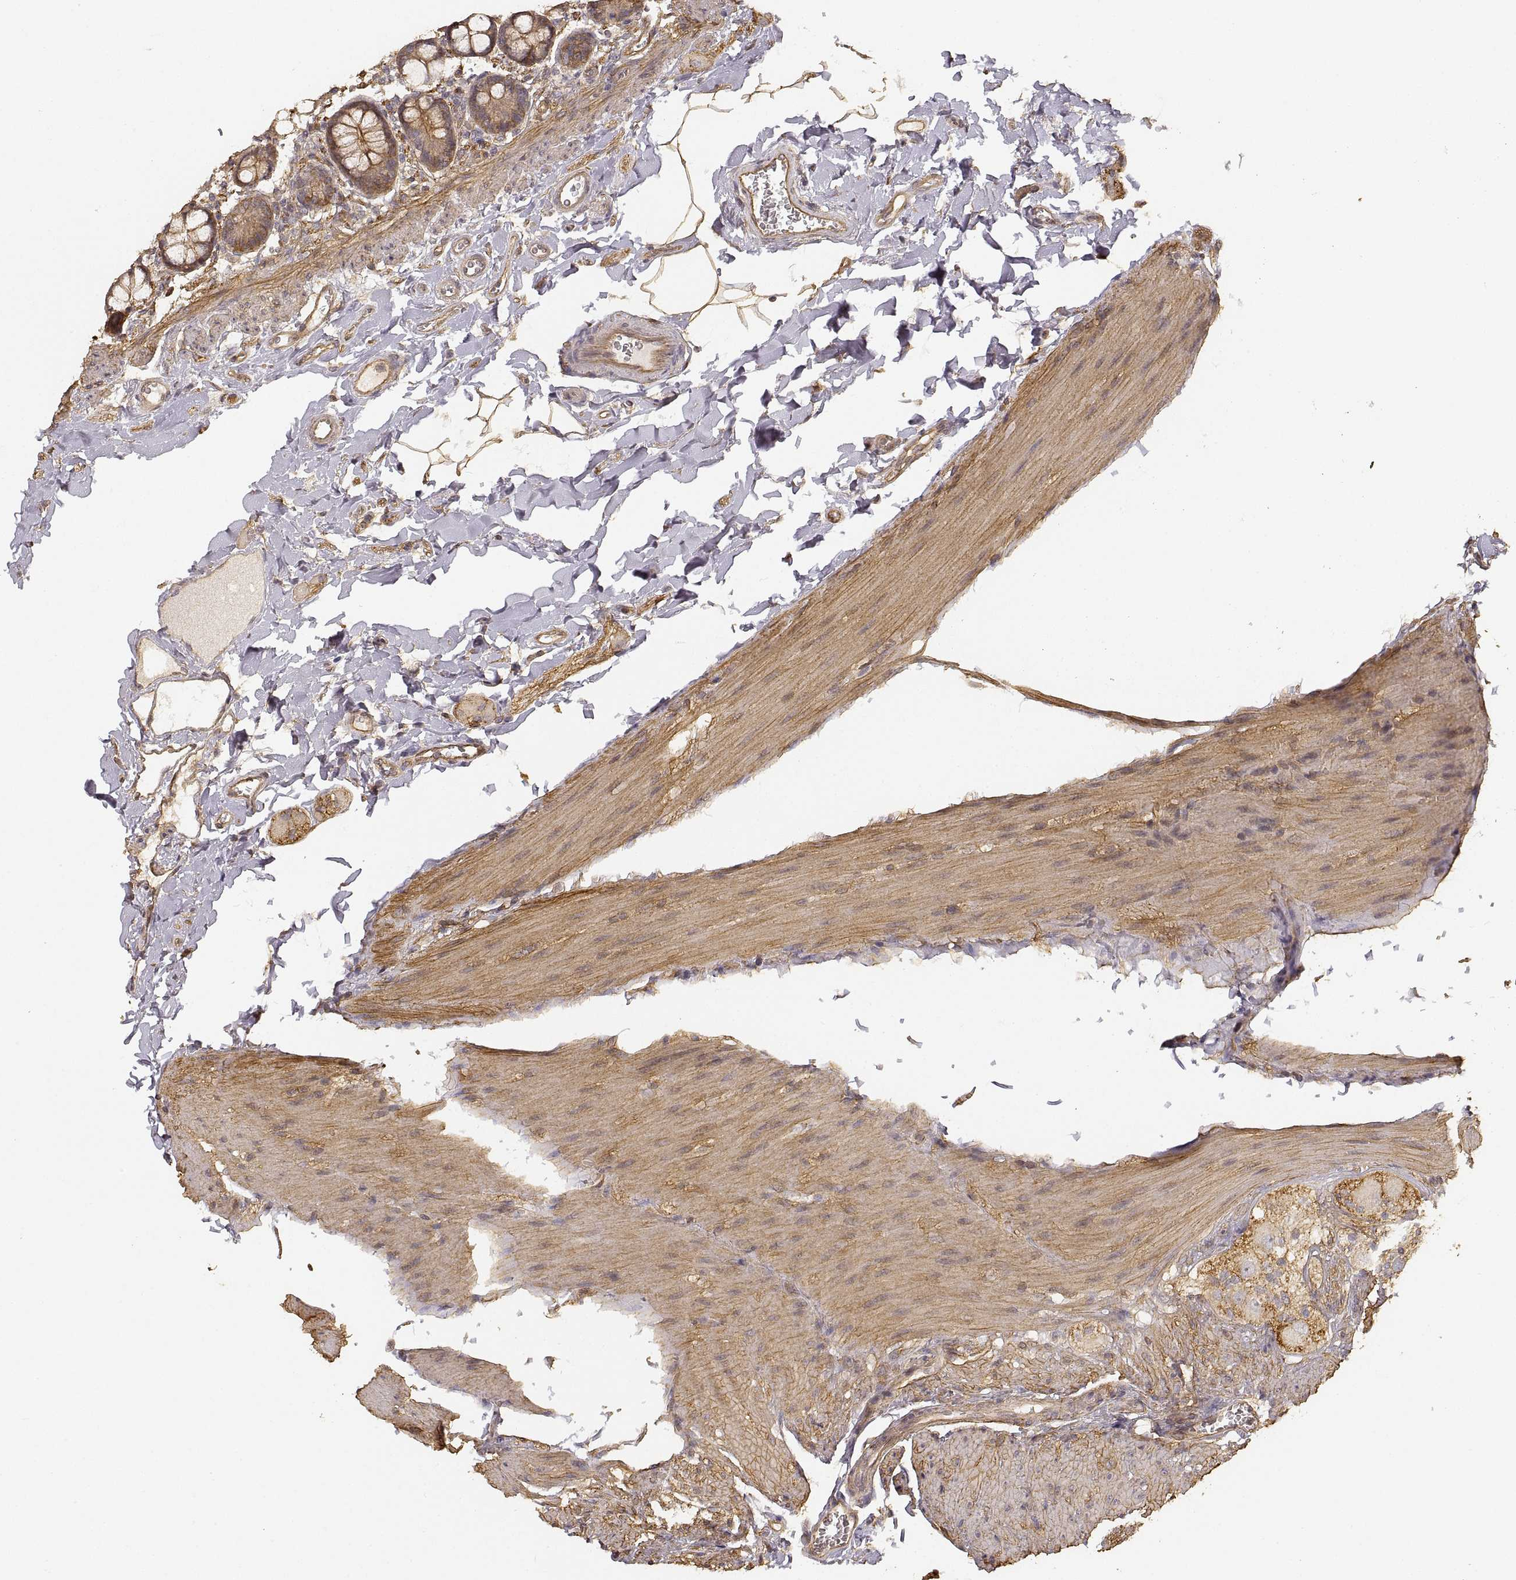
{"staining": {"intensity": "moderate", "quantity": ">75%", "location": "cytoplasmic/membranous"}, "tissue": "small intestine", "cell_type": "Glandular cells", "image_type": "normal", "snomed": [{"axis": "morphology", "description": "Normal tissue, NOS"}, {"axis": "topography", "description": "Small intestine"}], "caption": "Immunohistochemistry image of unremarkable human small intestine stained for a protein (brown), which exhibits medium levels of moderate cytoplasmic/membranous staining in about >75% of glandular cells.", "gene": "LAMA4", "patient": {"sex": "female", "age": 56}}